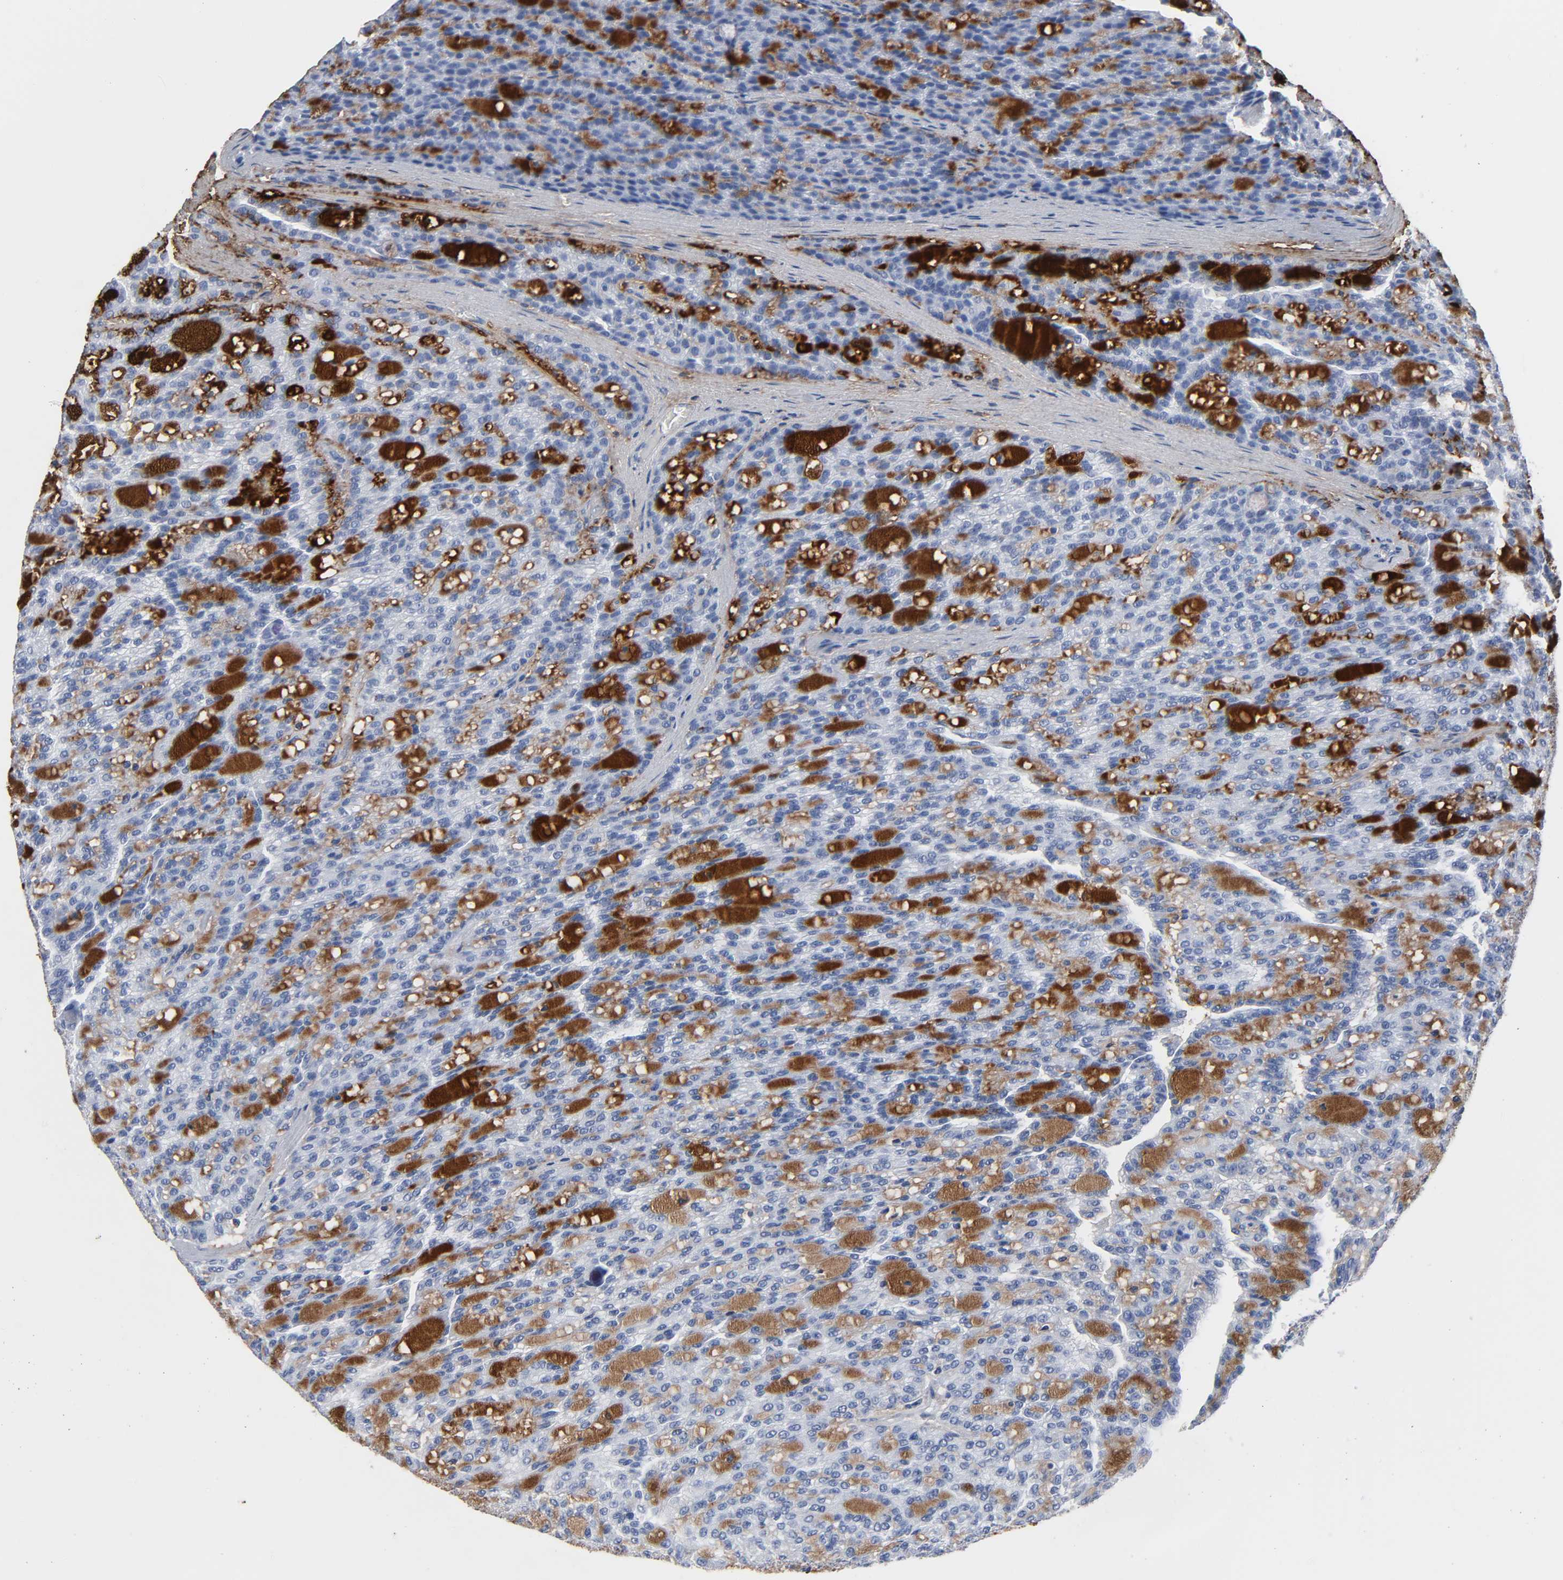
{"staining": {"intensity": "negative", "quantity": "none", "location": "none"}, "tissue": "renal cancer", "cell_type": "Tumor cells", "image_type": "cancer", "snomed": [{"axis": "morphology", "description": "Adenocarcinoma, NOS"}, {"axis": "topography", "description": "Kidney"}], "caption": "Renal cancer (adenocarcinoma) stained for a protein using immunohistochemistry (IHC) displays no positivity tumor cells.", "gene": "FBLN1", "patient": {"sex": "male", "age": 63}}